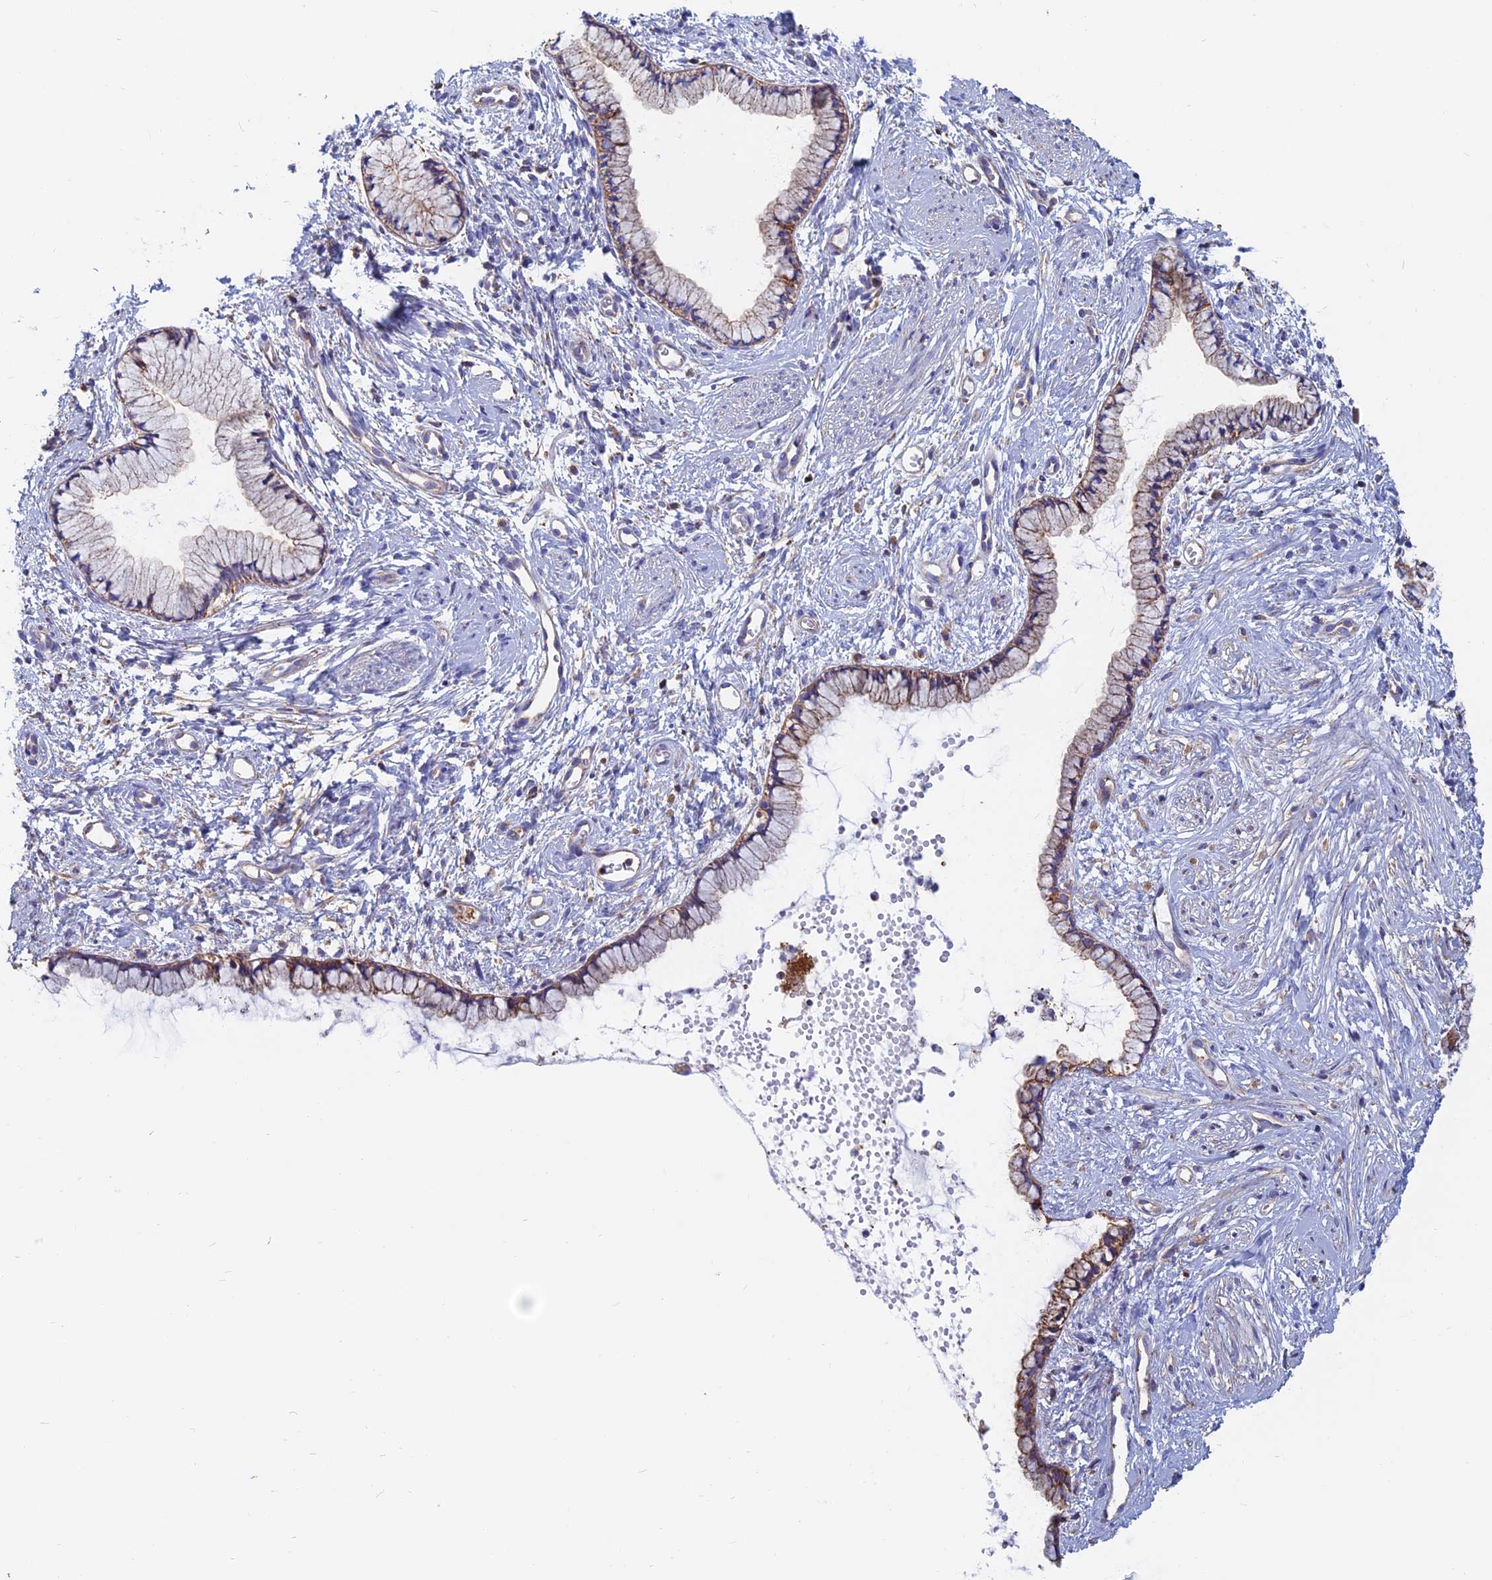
{"staining": {"intensity": "moderate", "quantity": "25%-75%", "location": "cytoplasmic/membranous"}, "tissue": "cervix", "cell_type": "Glandular cells", "image_type": "normal", "snomed": [{"axis": "morphology", "description": "Normal tissue, NOS"}, {"axis": "topography", "description": "Cervix"}], "caption": "Protein analysis of benign cervix exhibits moderate cytoplasmic/membranous expression in approximately 25%-75% of glandular cells.", "gene": "HSD17B8", "patient": {"sex": "female", "age": 57}}